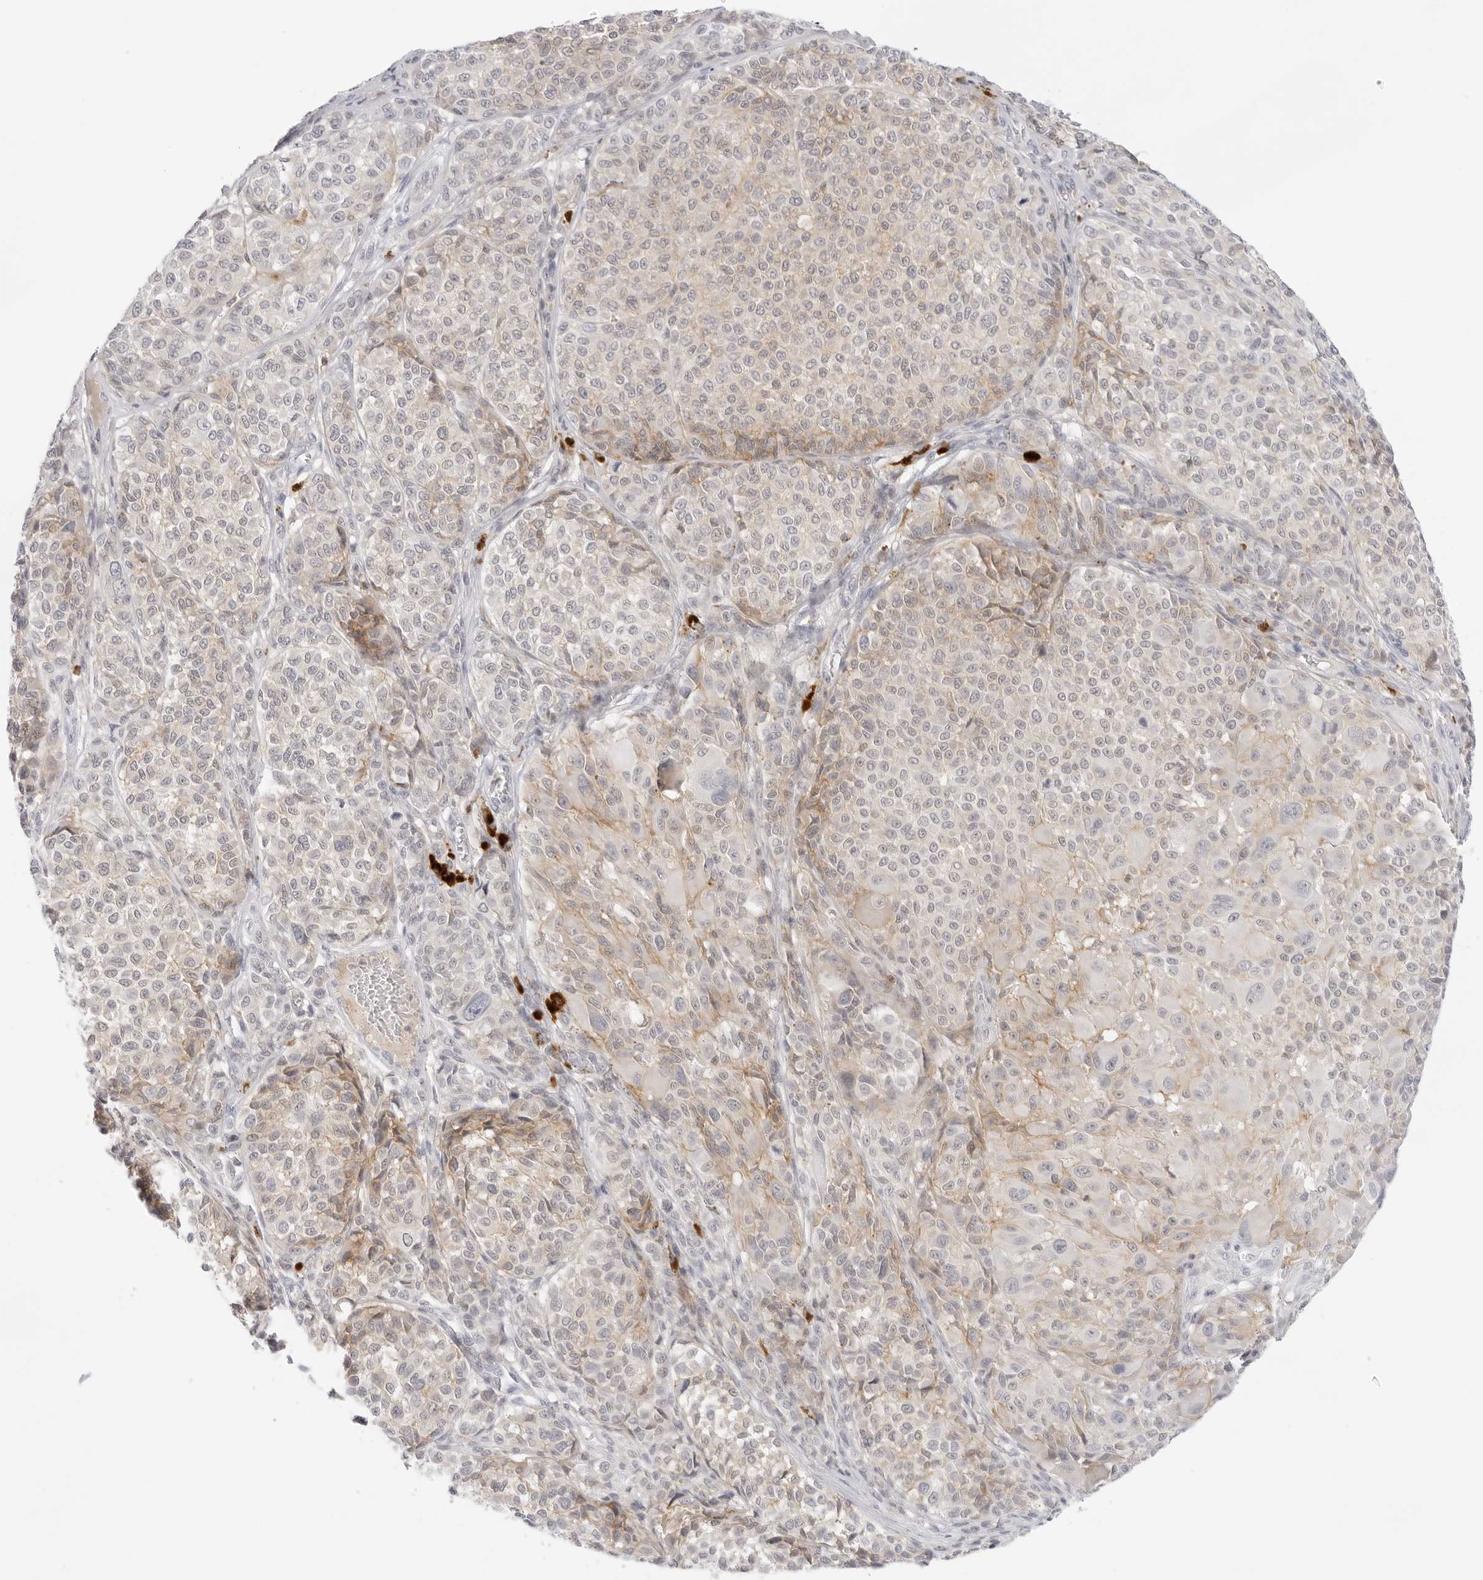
{"staining": {"intensity": "weak", "quantity": "25%-75%", "location": "cytoplasmic/membranous"}, "tissue": "melanoma", "cell_type": "Tumor cells", "image_type": "cancer", "snomed": [{"axis": "morphology", "description": "Malignant melanoma, NOS"}, {"axis": "topography", "description": "Skin"}], "caption": "There is low levels of weak cytoplasmic/membranous staining in tumor cells of melanoma, as demonstrated by immunohistochemical staining (brown color).", "gene": "TNFRSF14", "patient": {"sex": "male", "age": 83}}